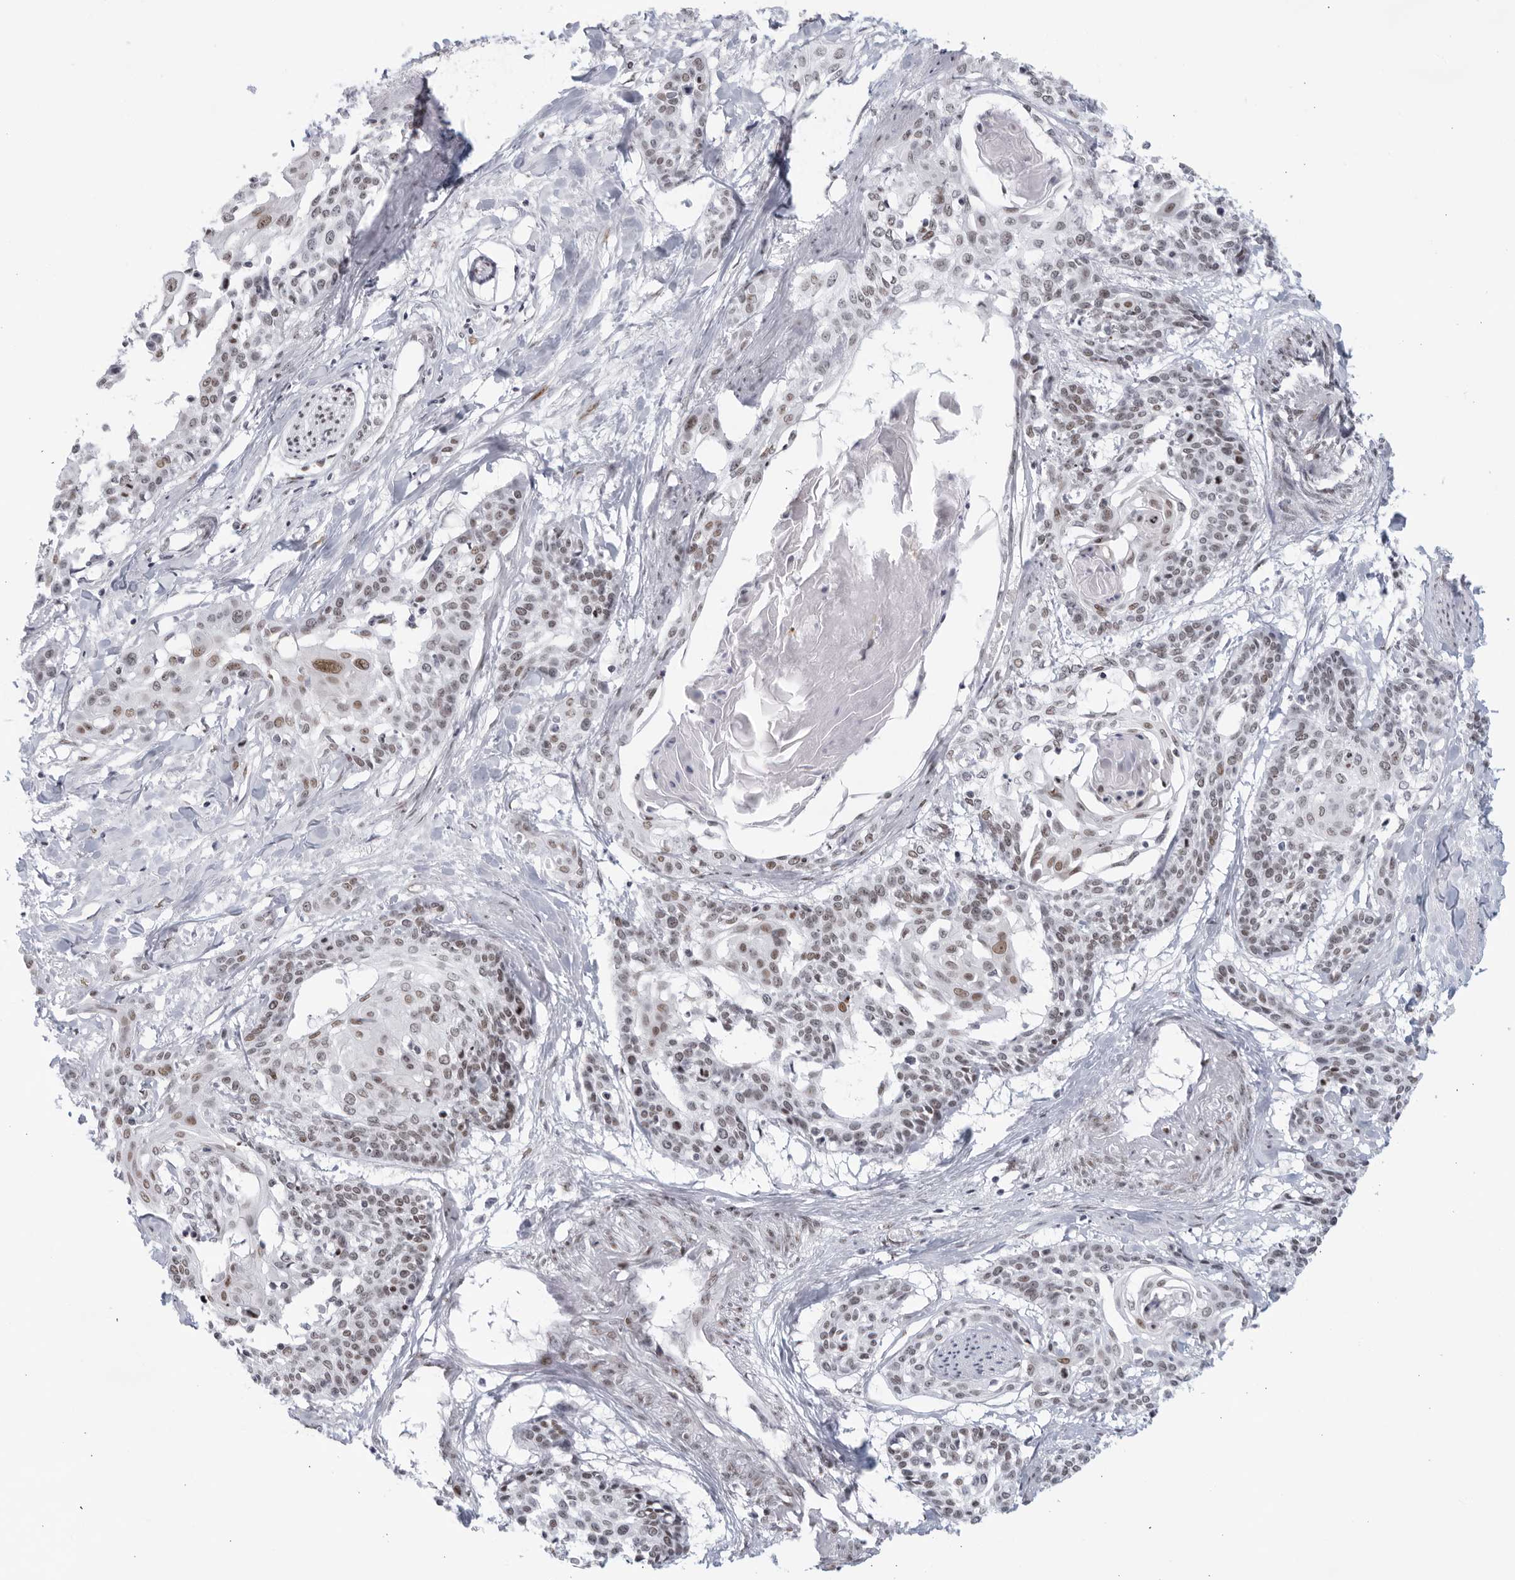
{"staining": {"intensity": "moderate", "quantity": "<25%", "location": "nuclear"}, "tissue": "cervical cancer", "cell_type": "Tumor cells", "image_type": "cancer", "snomed": [{"axis": "morphology", "description": "Squamous cell carcinoma, NOS"}, {"axis": "topography", "description": "Cervix"}], "caption": "Immunohistochemical staining of squamous cell carcinoma (cervical) demonstrates moderate nuclear protein expression in approximately <25% of tumor cells.", "gene": "HP1BP3", "patient": {"sex": "female", "age": 57}}